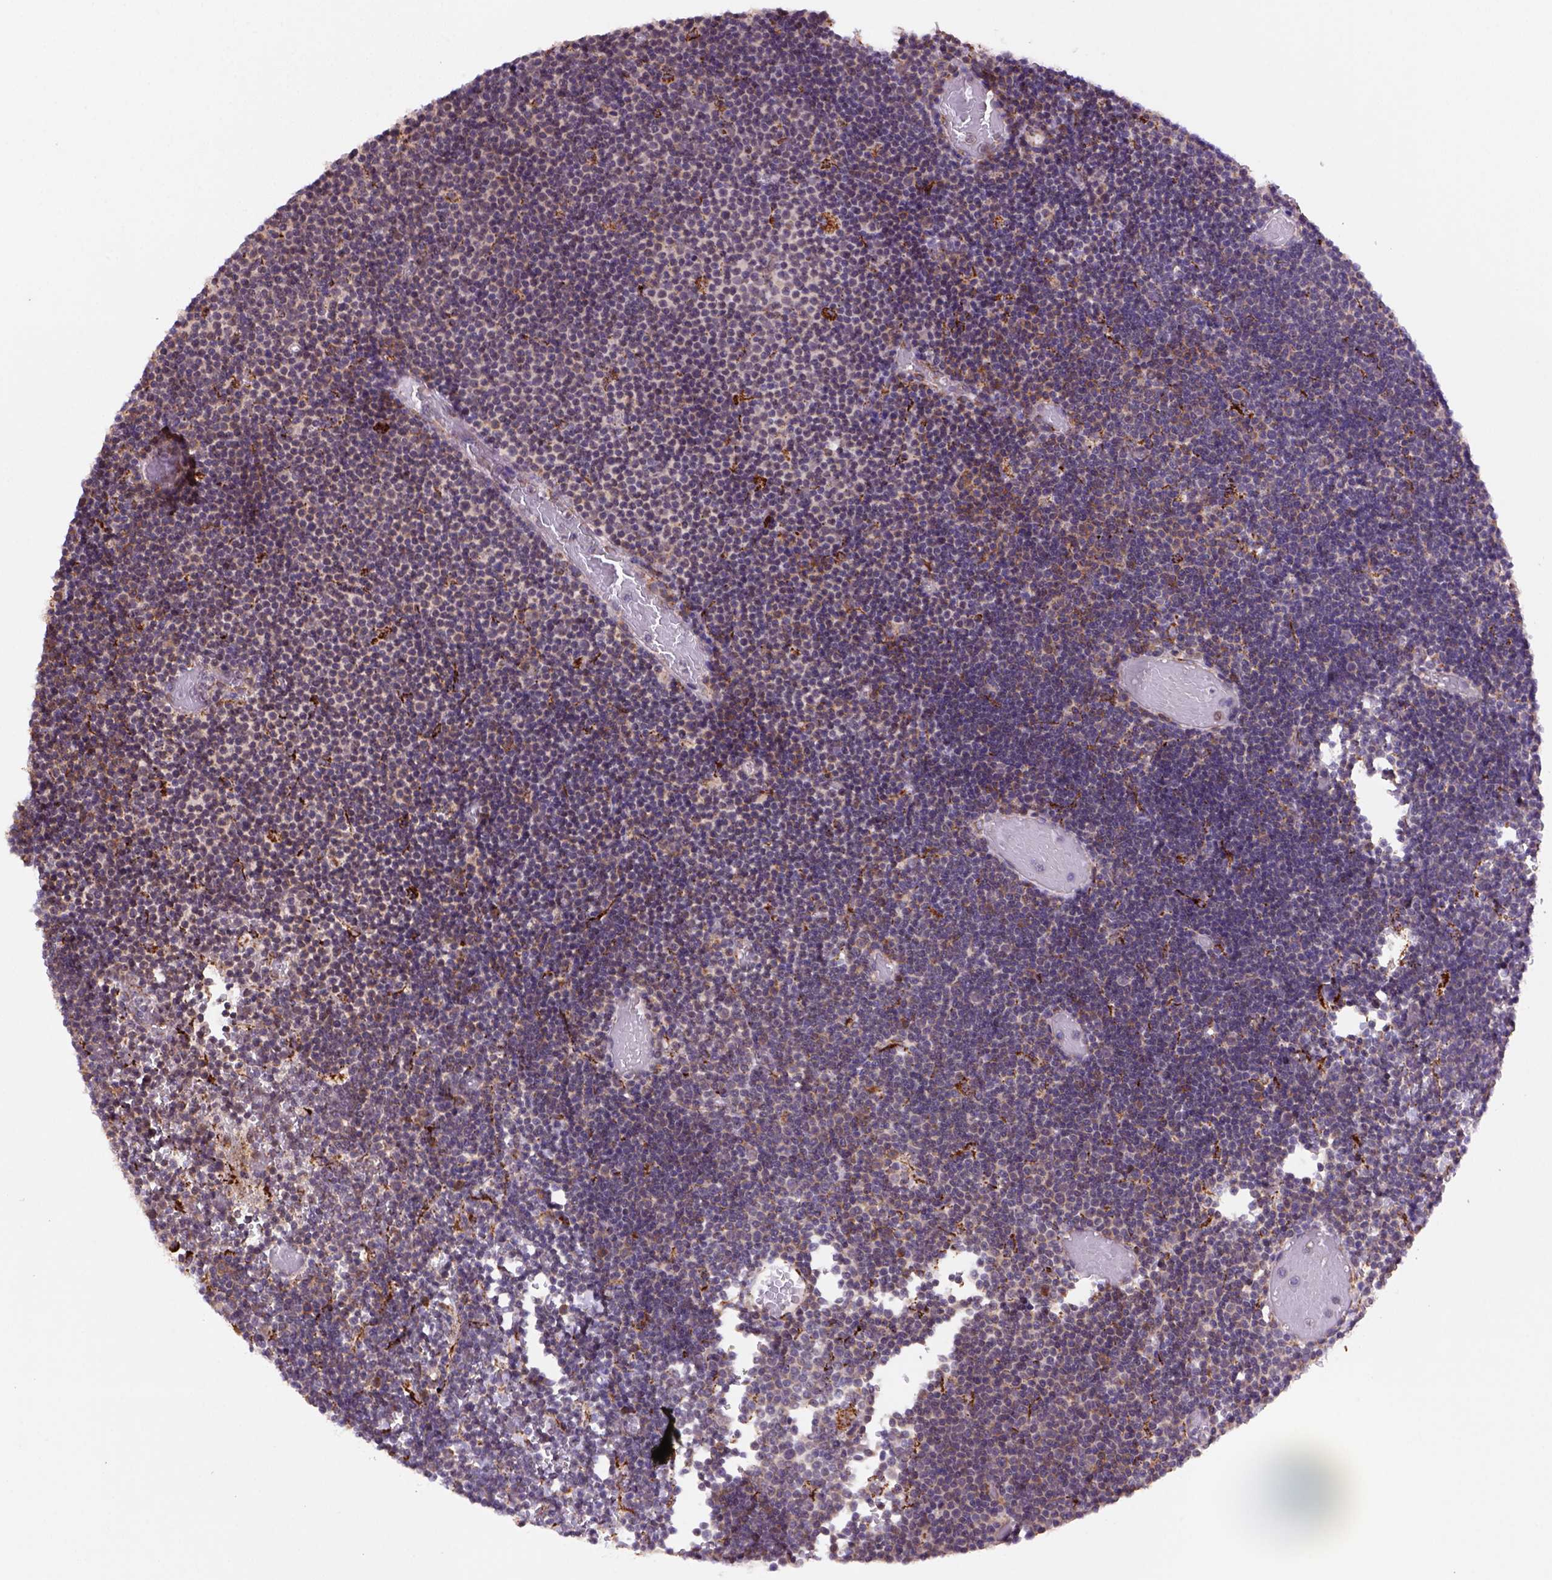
{"staining": {"intensity": "moderate", "quantity": "25%-75%", "location": "cytoplasmic/membranous"}, "tissue": "lymphoma", "cell_type": "Tumor cells", "image_type": "cancer", "snomed": [{"axis": "morphology", "description": "Malignant lymphoma, non-Hodgkin's type, Low grade"}, {"axis": "topography", "description": "Brain"}], "caption": "An IHC photomicrograph of tumor tissue is shown. Protein staining in brown shows moderate cytoplasmic/membranous positivity in lymphoma within tumor cells. The staining was performed using DAB to visualize the protein expression in brown, while the nuclei were stained in blue with hematoxylin (Magnification: 20x).", "gene": "FZD7", "patient": {"sex": "female", "age": 66}}